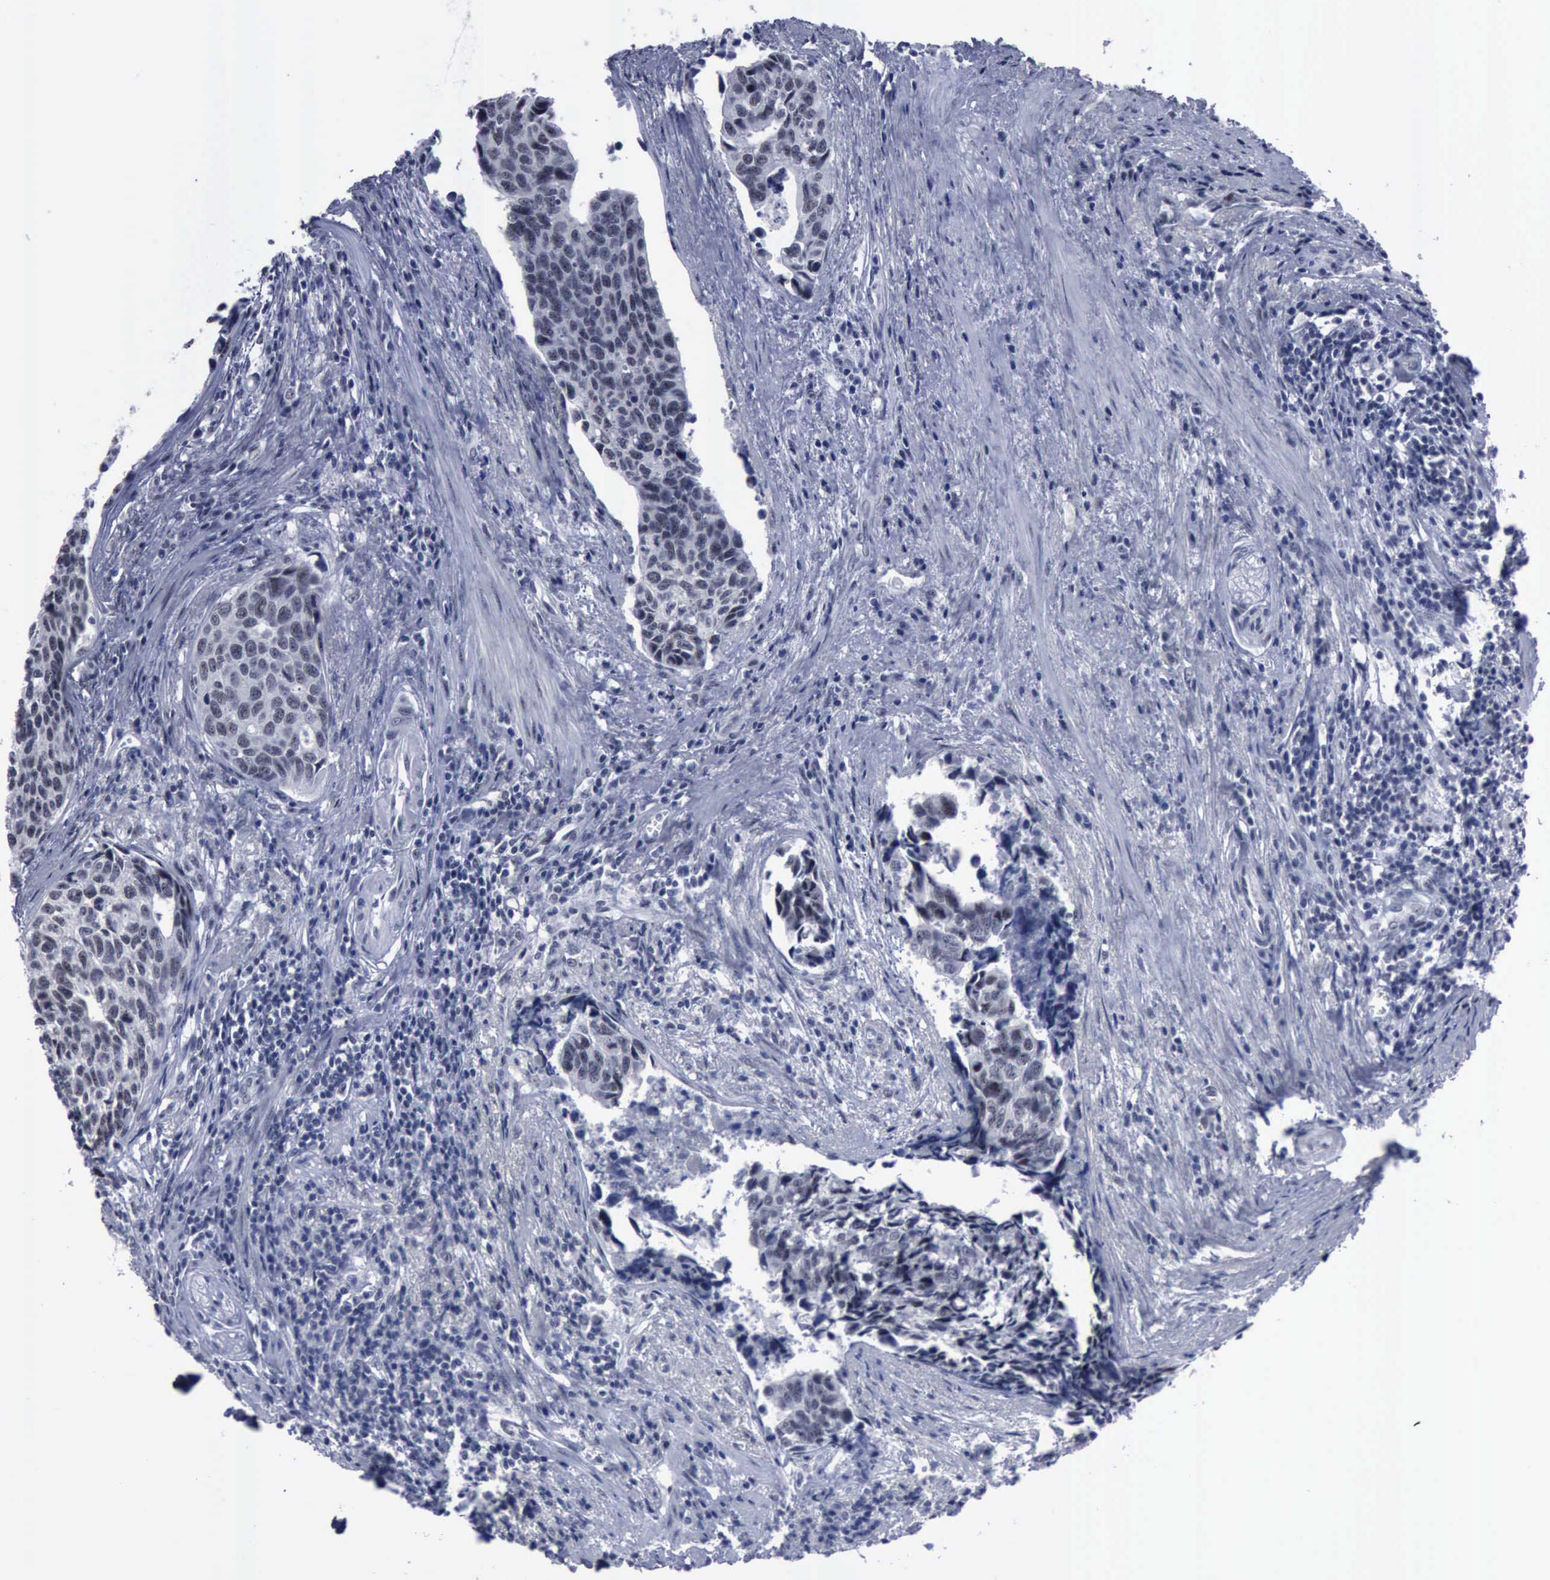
{"staining": {"intensity": "negative", "quantity": "none", "location": "none"}, "tissue": "urothelial cancer", "cell_type": "Tumor cells", "image_type": "cancer", "snomed": [{"axis": "morphology", "description": "Urothelial carcinoma, High grade"}, {"axis": "topography", "description": "Urinary bladder"}], "caption": "Photomicrograph shows no protein positivity in tumor cells of high-grade urothelial carcinoma tissue.", "gene": "BRD1", "patient": {"sex": "male", "age": 81}}